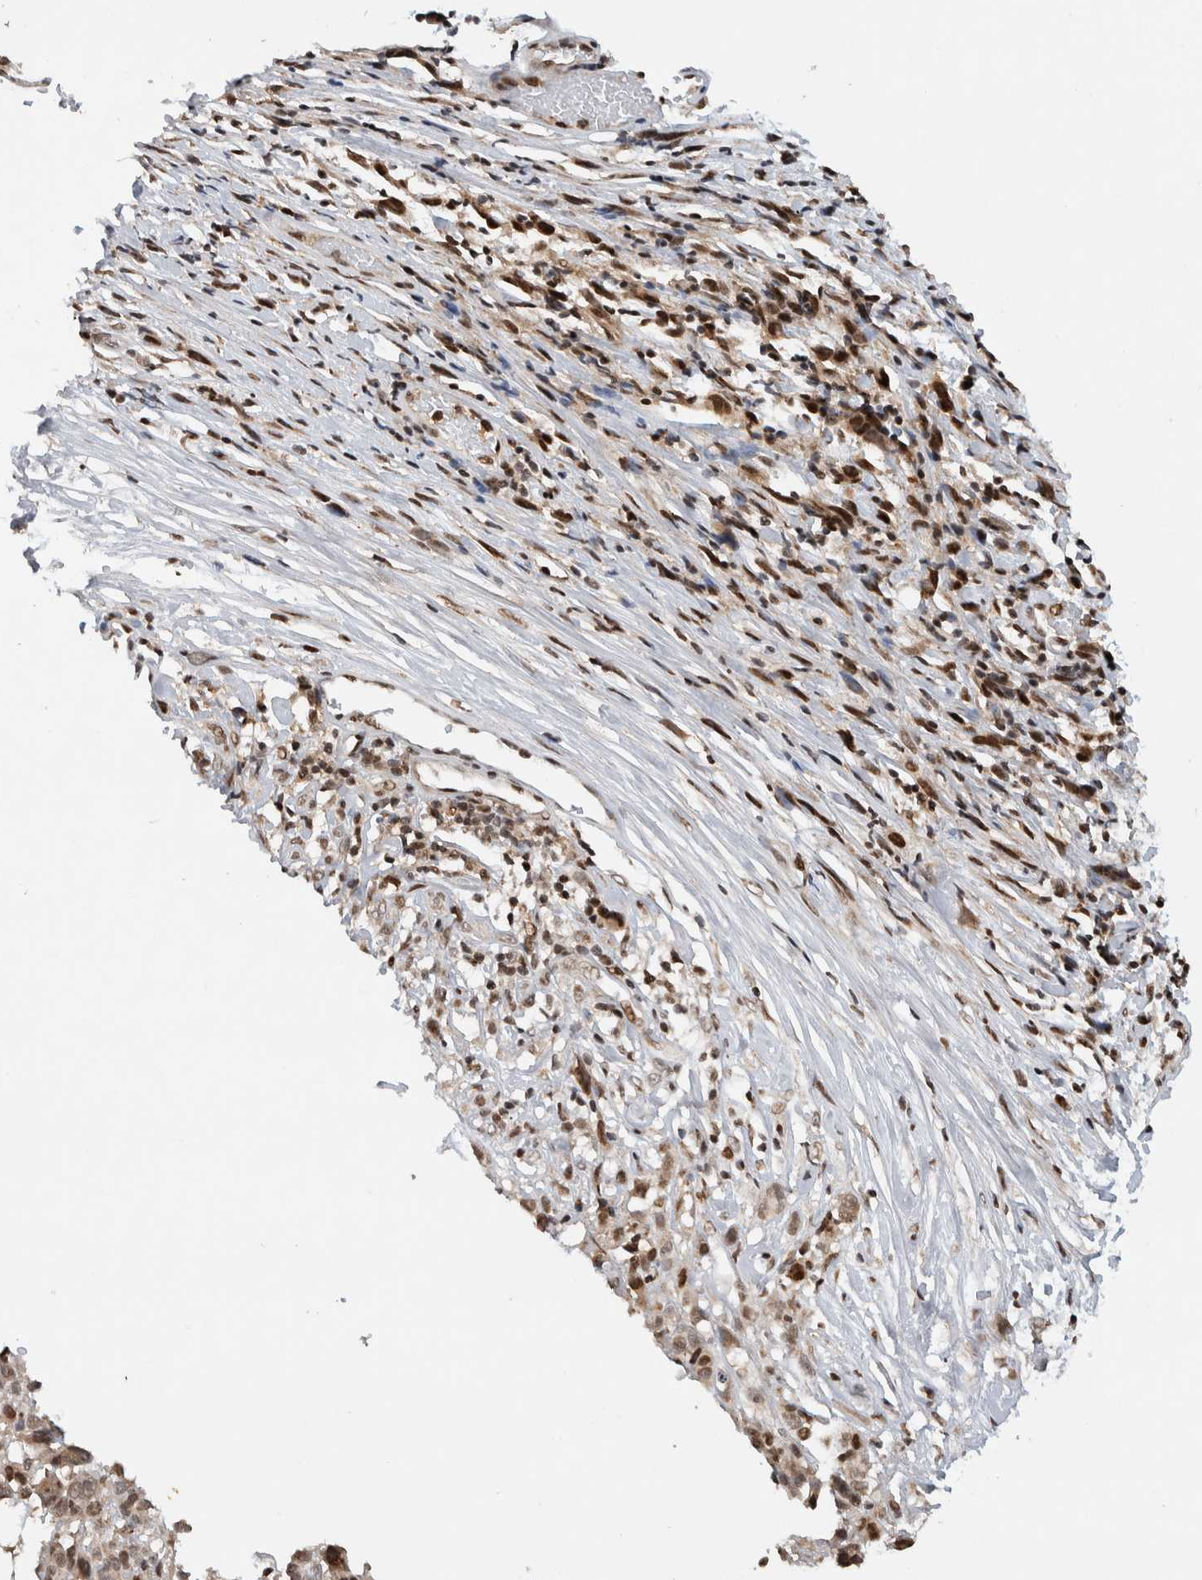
{"staining": {"intensity": "weak", "quantity": ">75%", "location": "nuclear"}, "tissue": "melanoma", "cell_type": "Tumor cells", "image_type": "cancer", "snomed": [{"axis": "morphology", "description": "Malignant melanoma, NOS"}, {"axis": "topography", "description": "Skin"}], "caption": "Malignant melanoma stained for a protein shows weak nuclear positivity in tumor cells.", "gene": "ZNF521", "patient": {"sex": "female", "age": 55}}